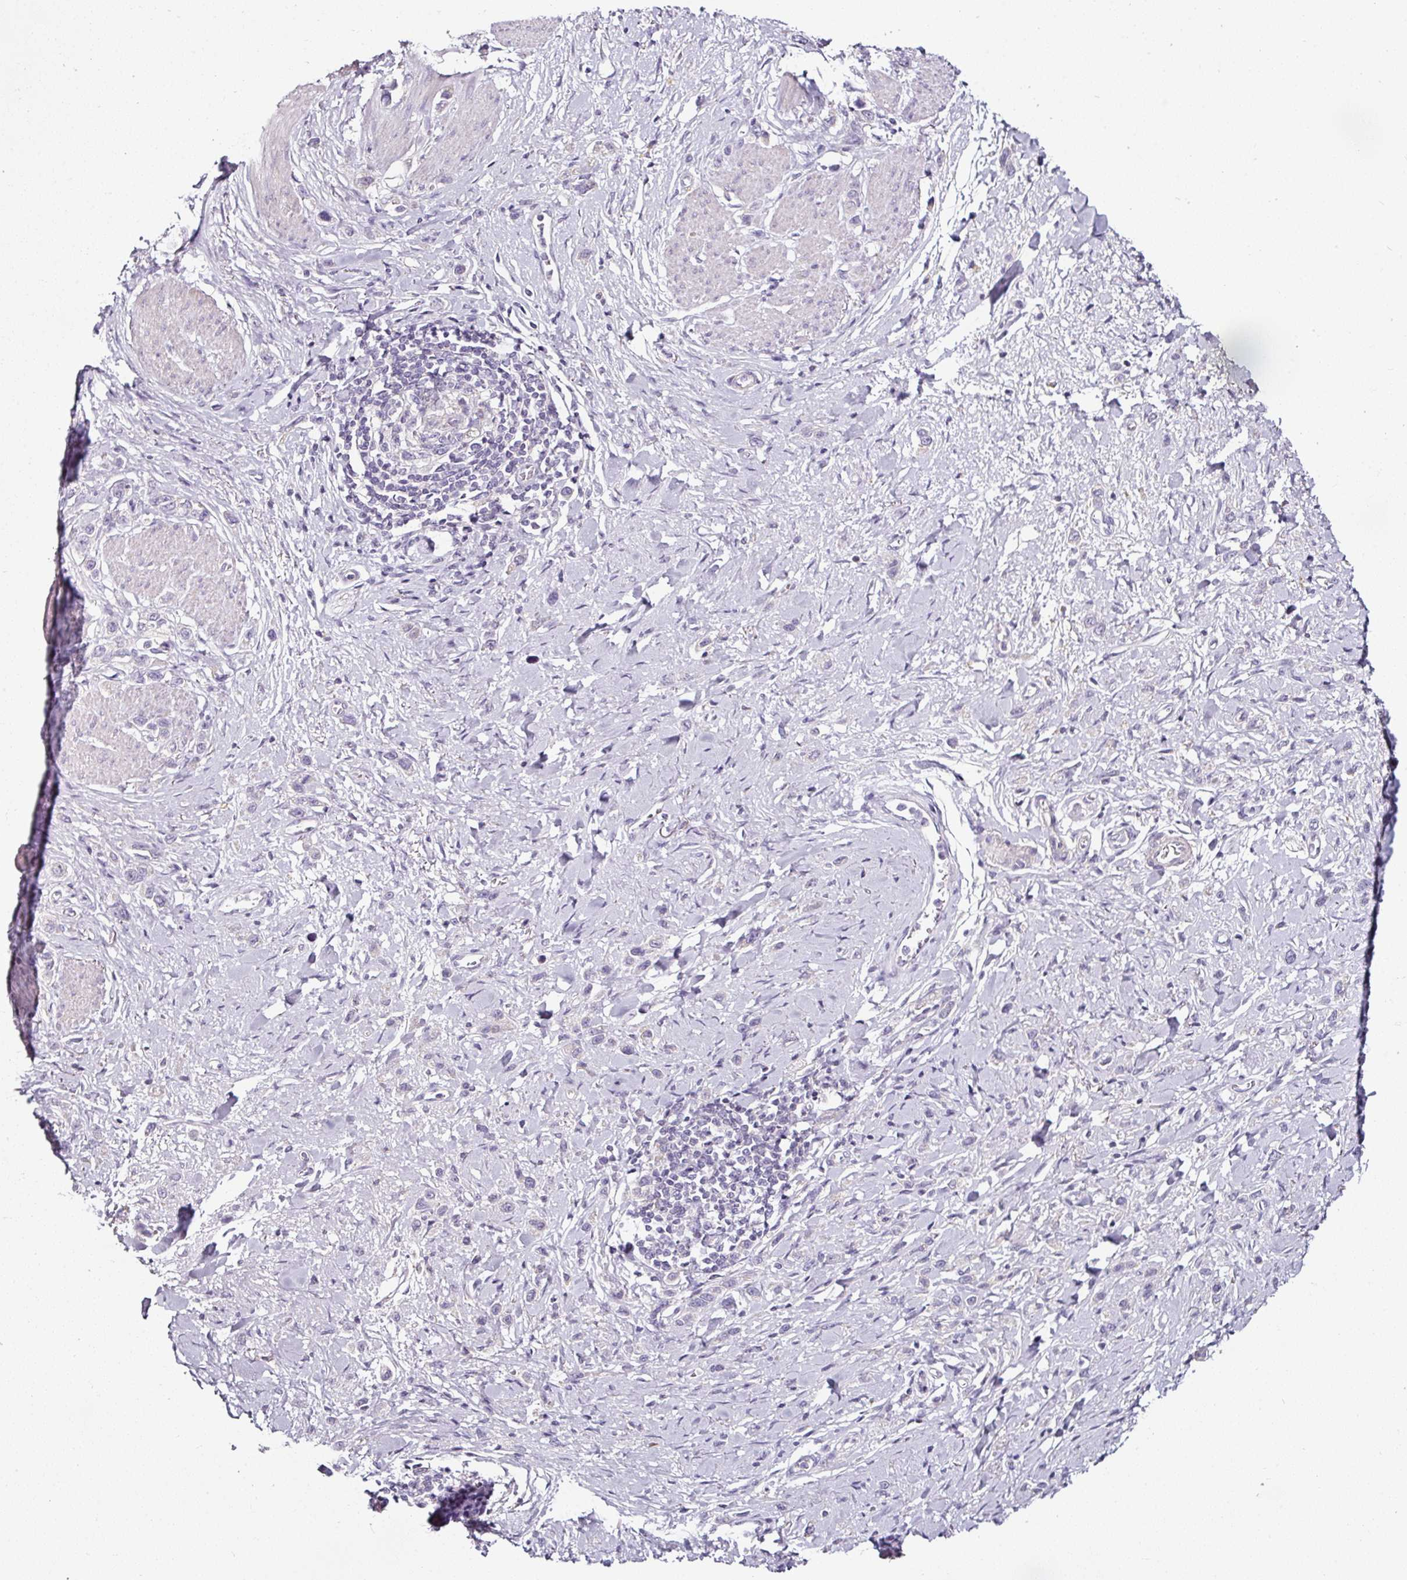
{"staining": {"intensity": "negative", "quantity": "none", "location": "none"}, "tissue": "stomach cancer", "cell_type": "Tumor cells", "image_type": "cancer", "snomed": [{"axis": "morphology", "description": "Adenocarcinoma, NOS"}, {"axis": "topography", "description": "Stomach"}], "caption": "DAB (3,3'-diaminobenzidine) immunohistochemical staining of stomach cancer demonstrates no significant positivity in tumor cells. (Stains: DAB (3,3'-diaminobenzidine) immunohistochemistry (IHC) with hematoxylin counter stain, Microscopy: brightfield microscopy at high magnification).", "gene": "CAP2", "patient": {"sex": "female", "age": 65}}